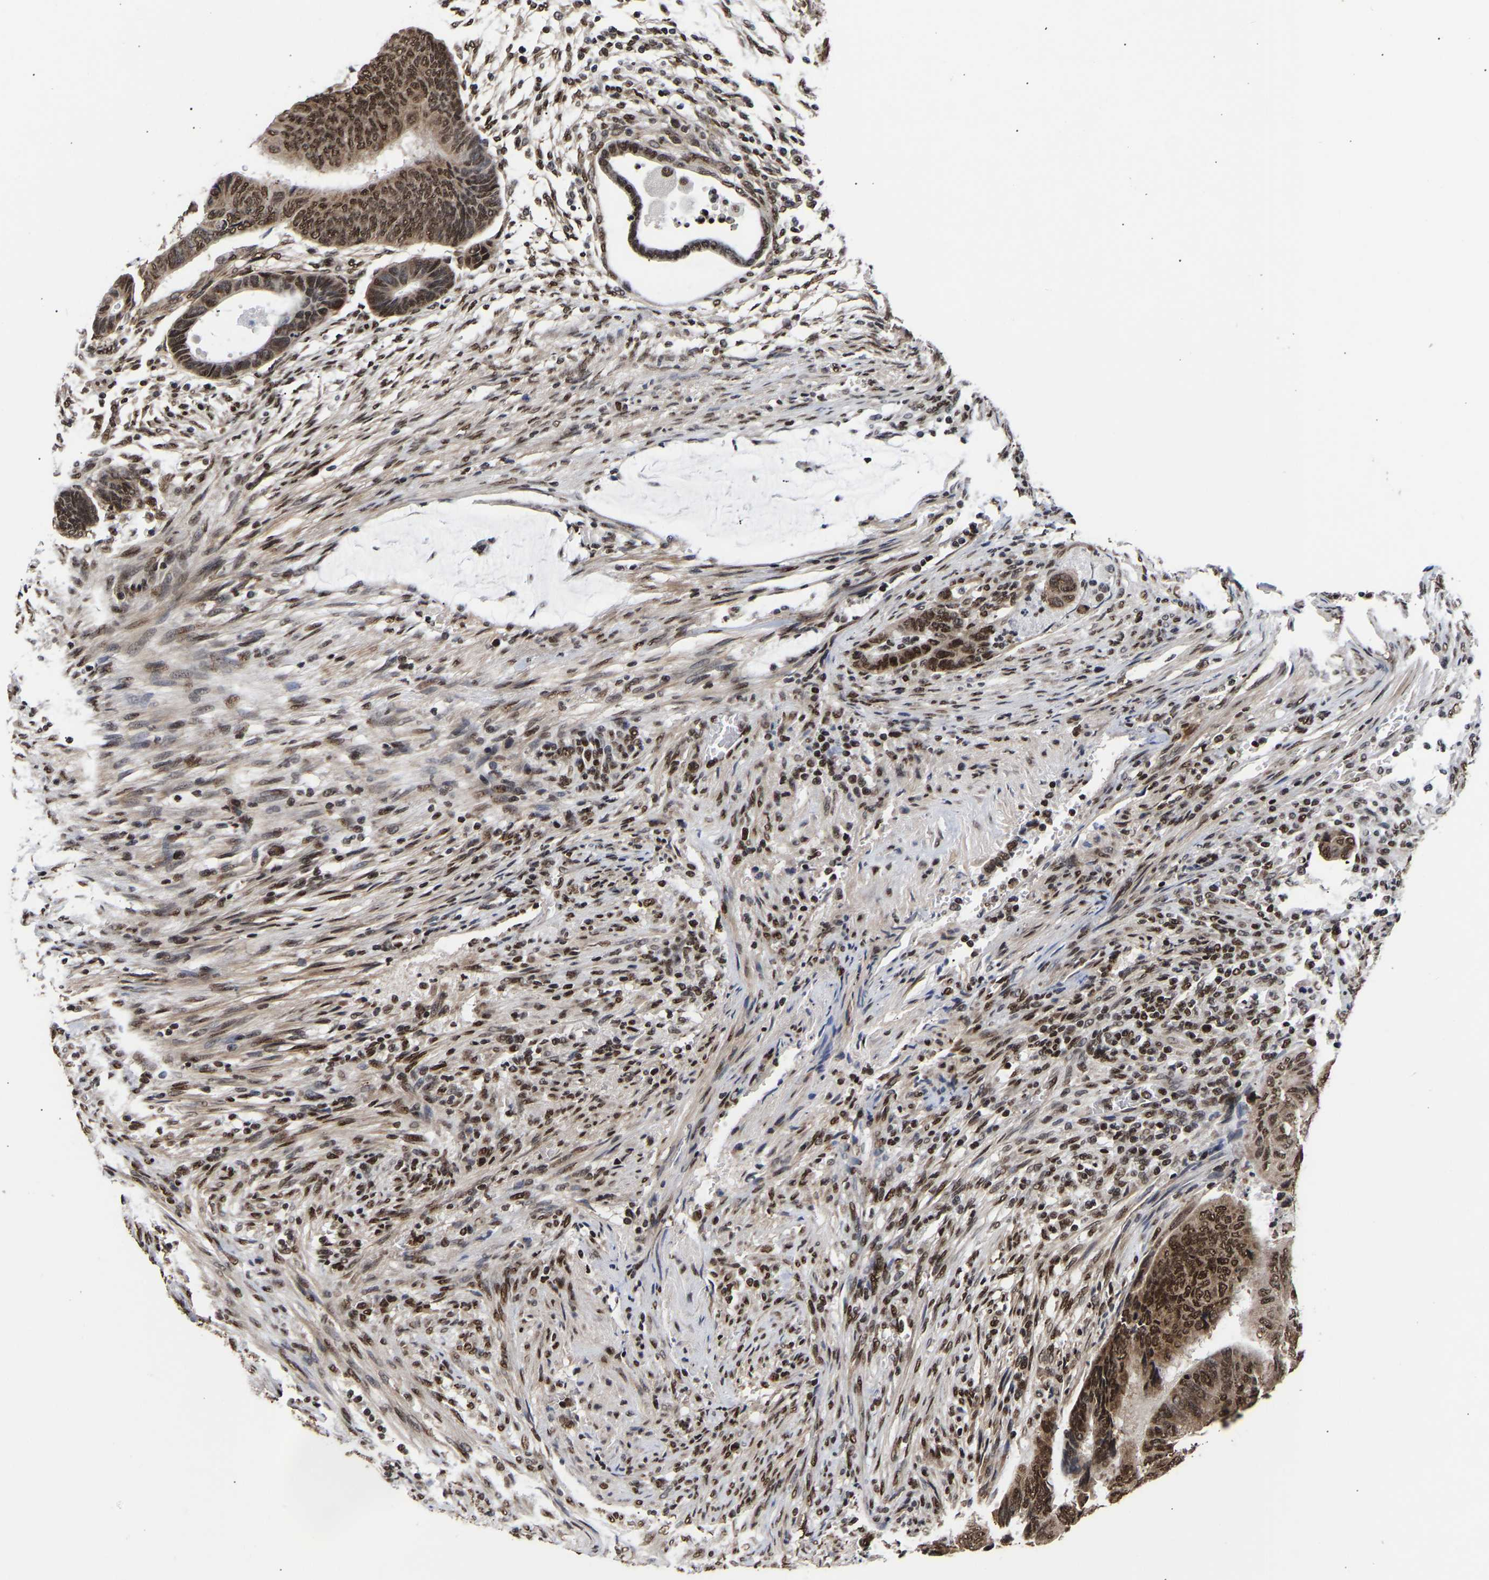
{"staining": {"intensity": "strong", "quantity": ">75%", "location": "cytoplasmic/membranous,nuclear"}, "tissue": "colorectal cancer", "cell_type": "Tumor cells", "image_type": "cancer", "snomed": [{"axis": "morphology", "description": "Normal tissue, NOS"}, {"axis": "morphology", "description": "Adenocarcinoma, NOS"}, {"axis": "topography", "description": "Rectum"}, {"axis": "topography", "description": "Peripheral nerve tissue"}], "caption": "Protein analysis of colorectal adenocarcinoma tissue exhibits strong cytoplasmic/membranous and nuclear positivity in approximately >75% of tumor cells. Nuclei are stained in blue.", "gene": "PSIP1", "patient": {"sex": "male", "age": 92}}